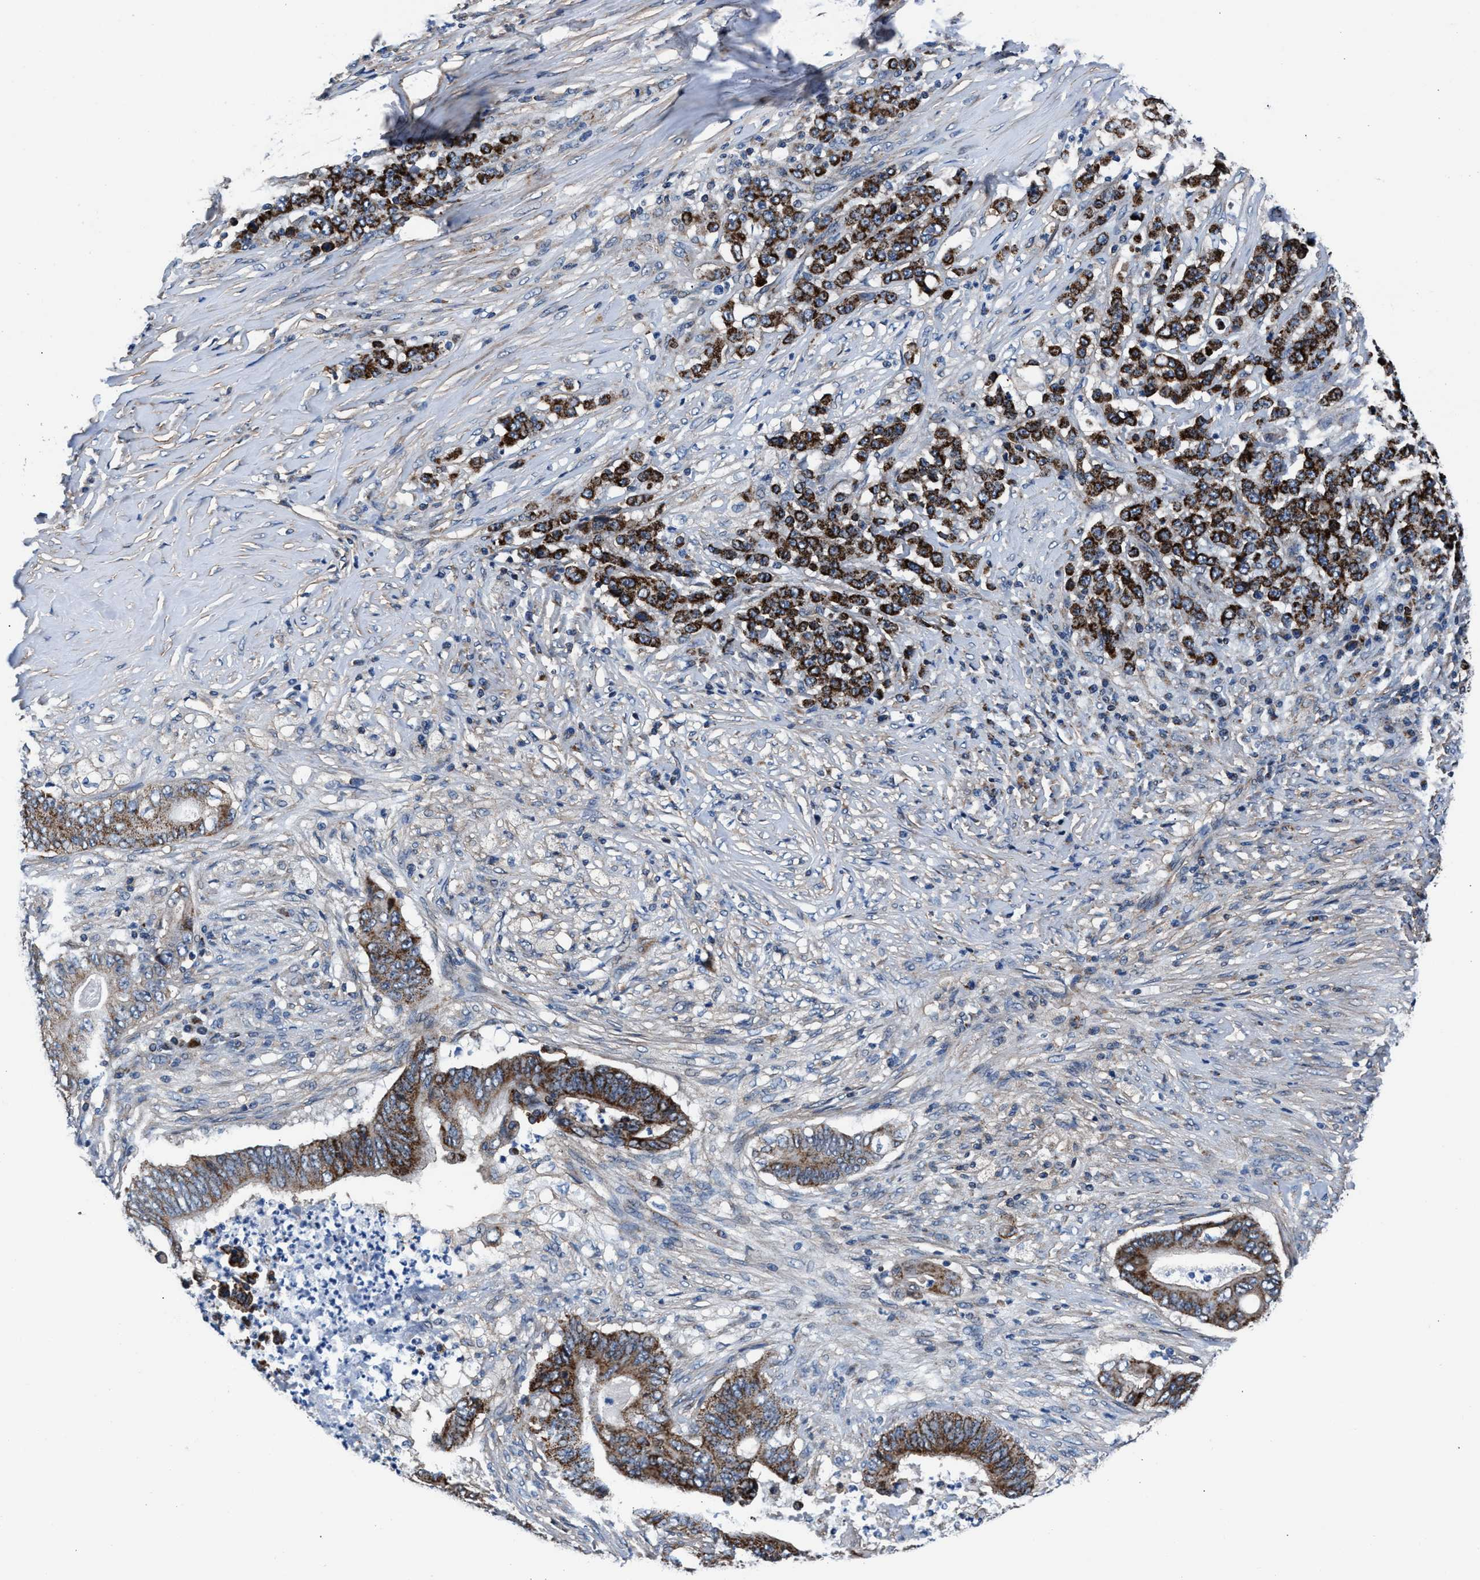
{"staining": {"intensity": "strong", "quantity": ">75%", "location": "cytoplasmic/membranous"}, "tissue": "stomach cancer", "cell_type": "Tumor cells", "image_type": "cancer", "snomed": [{"axis": "morphology", "description": "Adenocarcinoma, NOS"}, {"axis": "topography", "description": "Stomach"}], "caption": "A brown stain labels strong cytoplasmic/membranous expression of a protein in human adenocarcinoma (stomach) tumor cells.", "gene": "NKTR", "patient": {"sex": "female", "age": 73}}